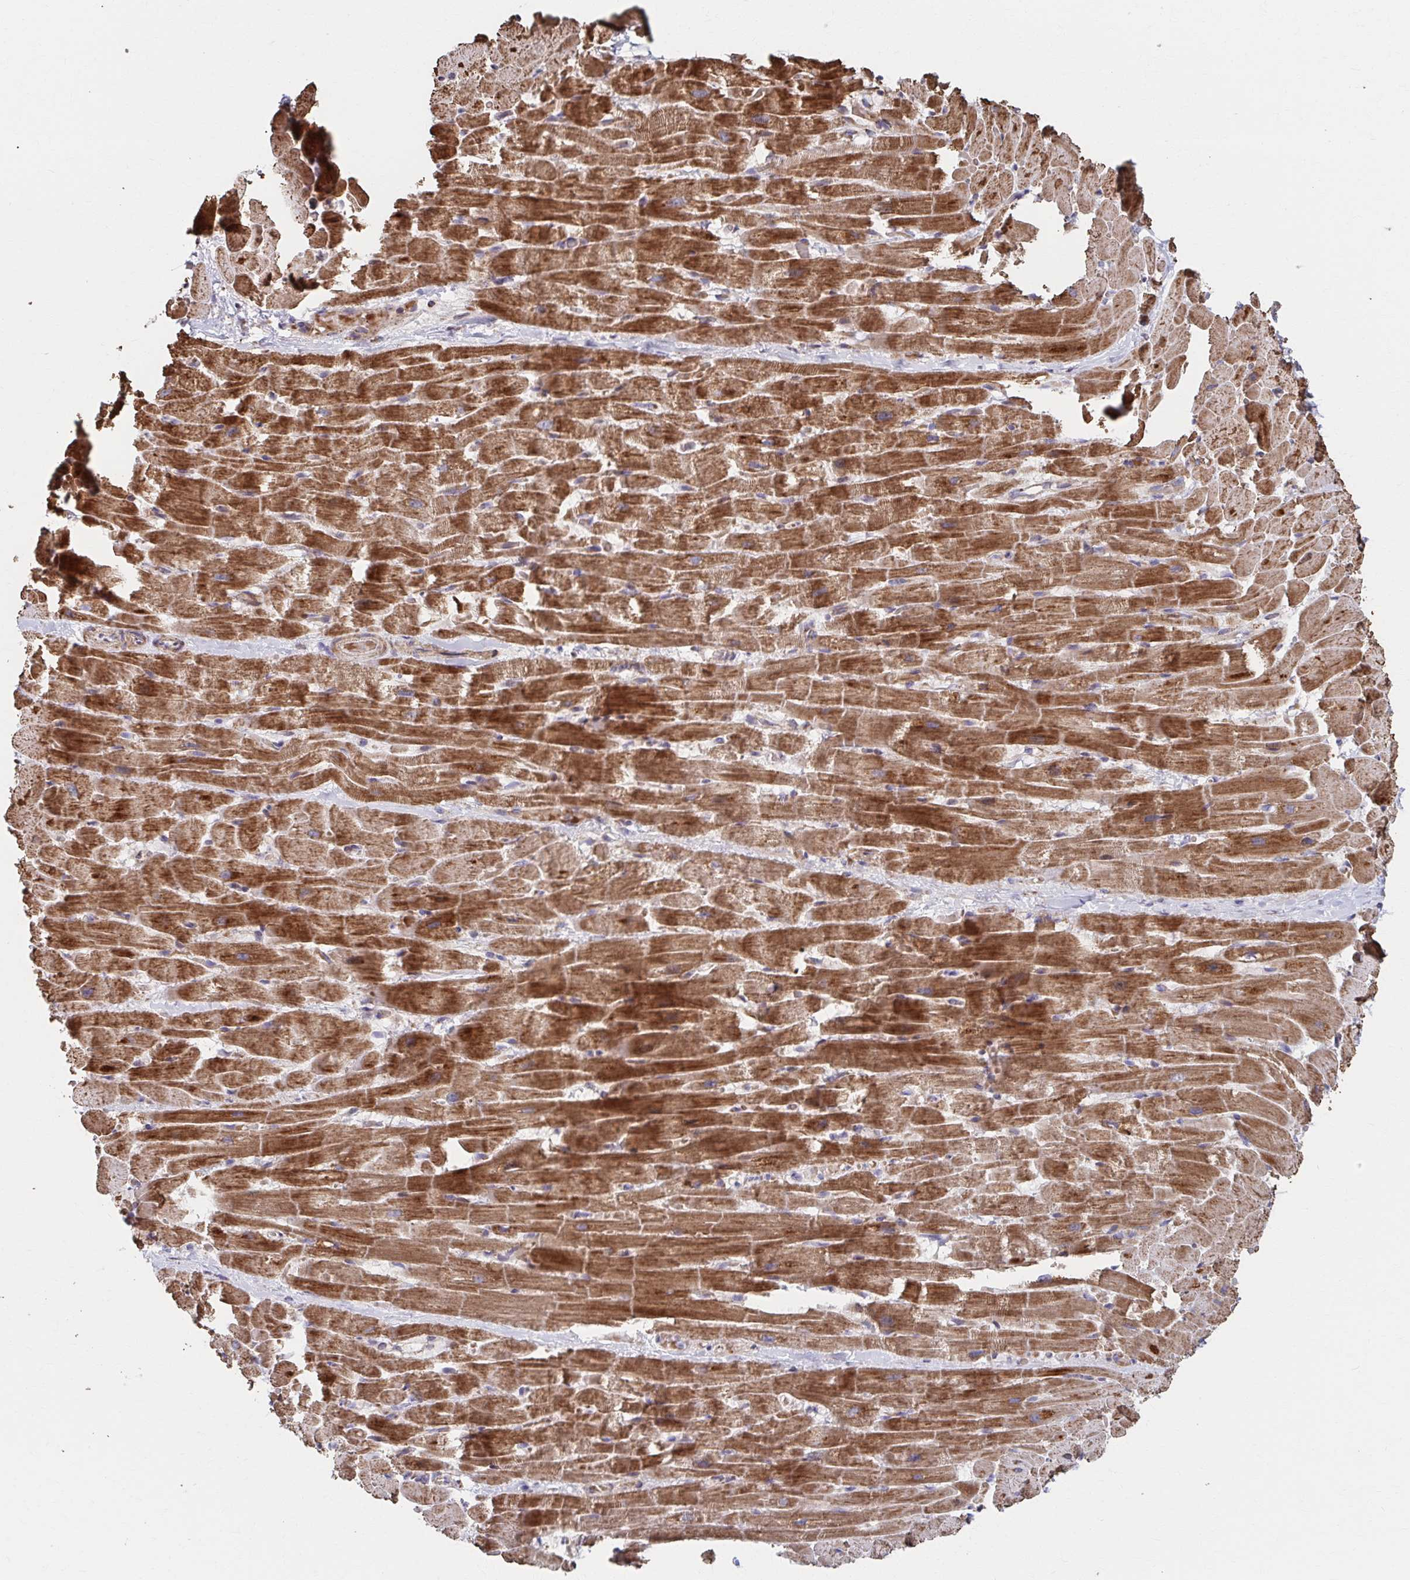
{"staining": {"intensity": "strong", "quantity": ">75%", "location": "cytoplasmic/membranous"}, "tissue": "heart muscle", "cell_type": "Cardiomyocytes", "image_type": "normal", "snomed": [{"axis": "morphology", "description": "Normal tissue, NOS"}, {"axis": "topography", "description": "Heart"}], "caption": "Human heart muscle stained for a protein (brown) displays strong cytoplasmic/membranous positive staining in about >75% of cardiomyocytes.", "gene": "SAT1", "patient": {"sex": "male", "age": 37}}